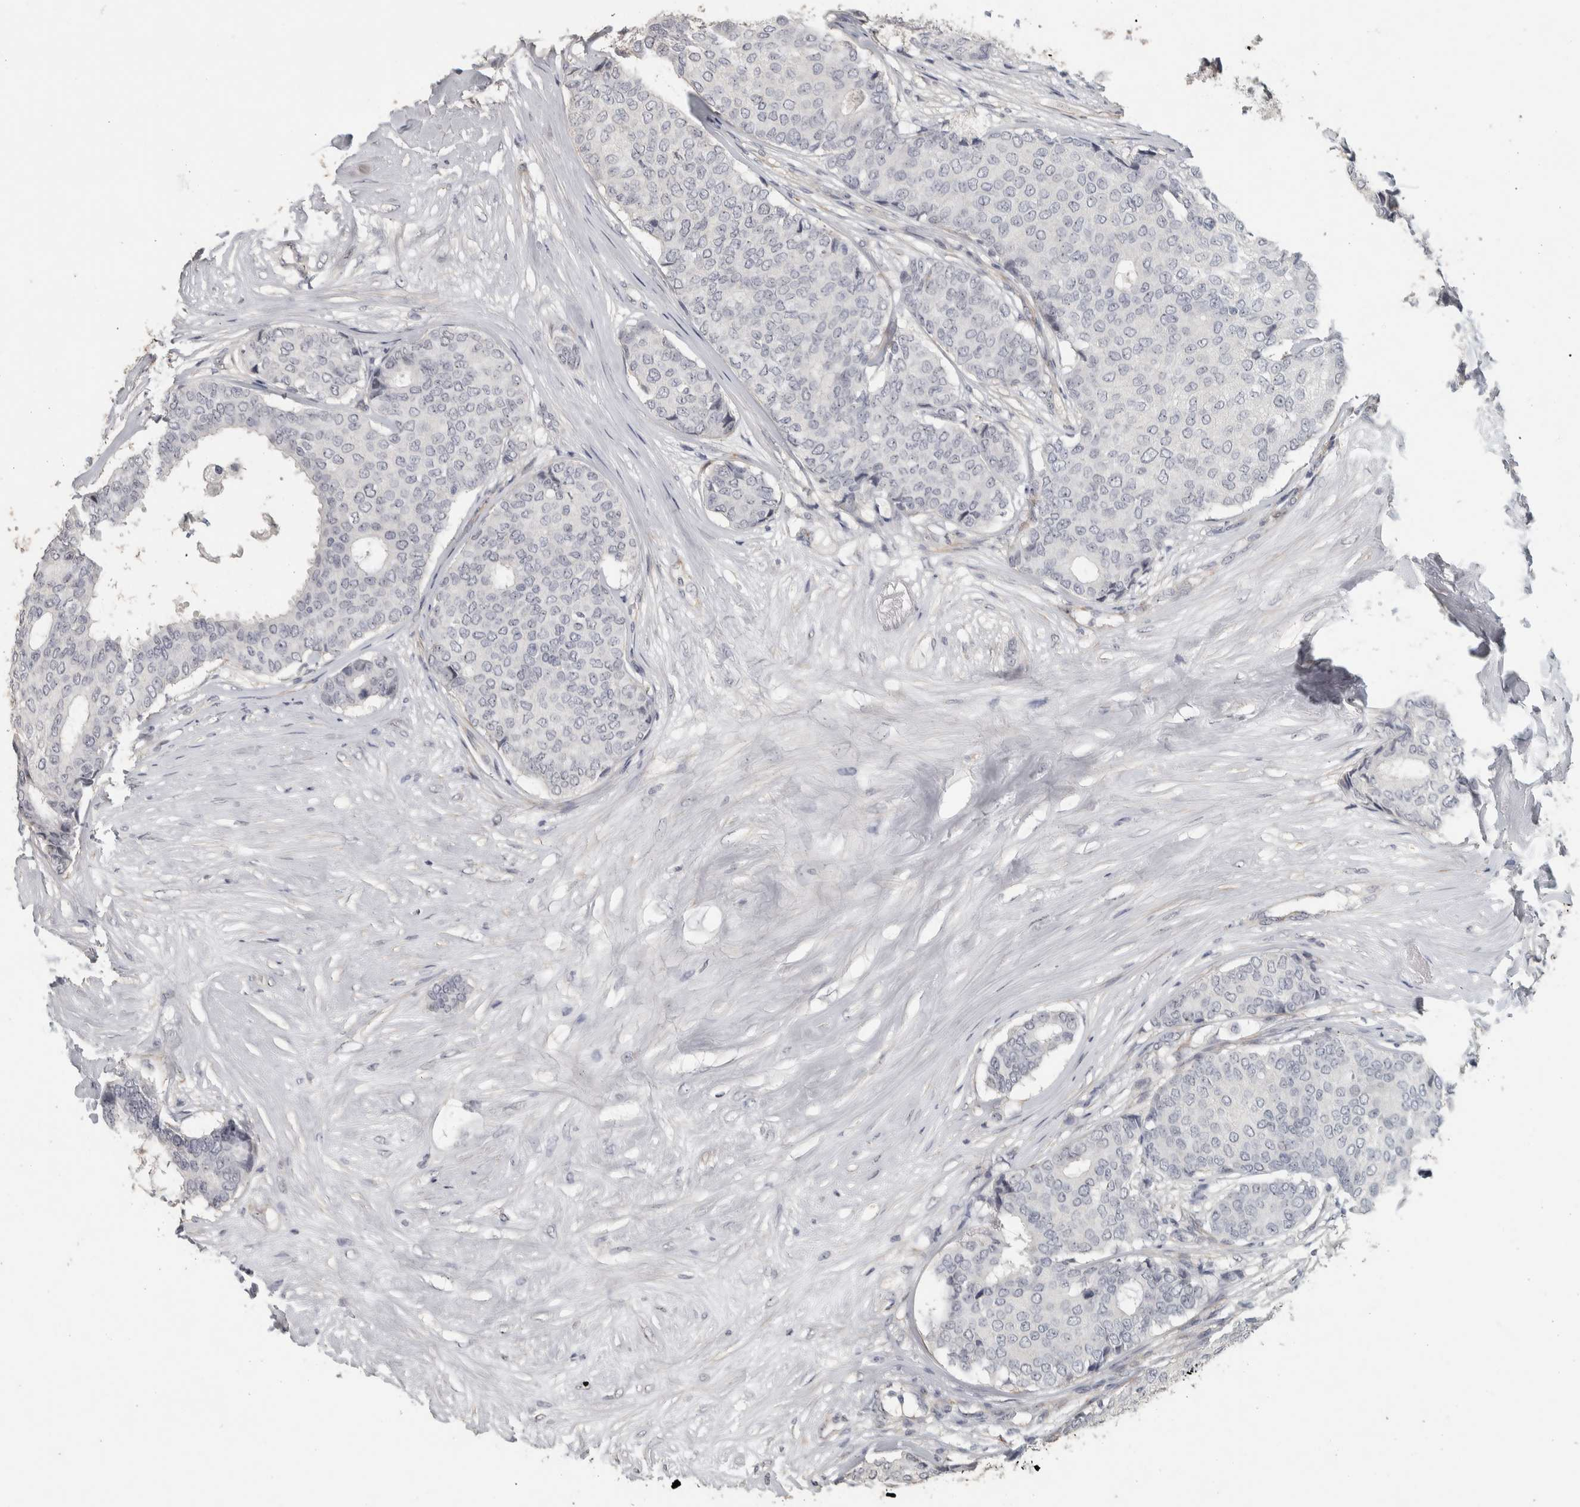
{"staining": {"intensity": "negative", "quantity": "none", "location": "none"}, "tissue": "breast cancer", "cell_type": "Tumor cells", "image_type": "cancer", "snomed": [{"axis": "morphology", "description": "Duct carcinoma"}, {"axis": "topography", "description": "Breast"}], "caption": "This is a image of IHC staining of infiltrating ductal carcinoma (breast), which shows no positivity in tumor cells.", "gene": "DCAF10", "patient": {"sex": "female", "age": 75}}